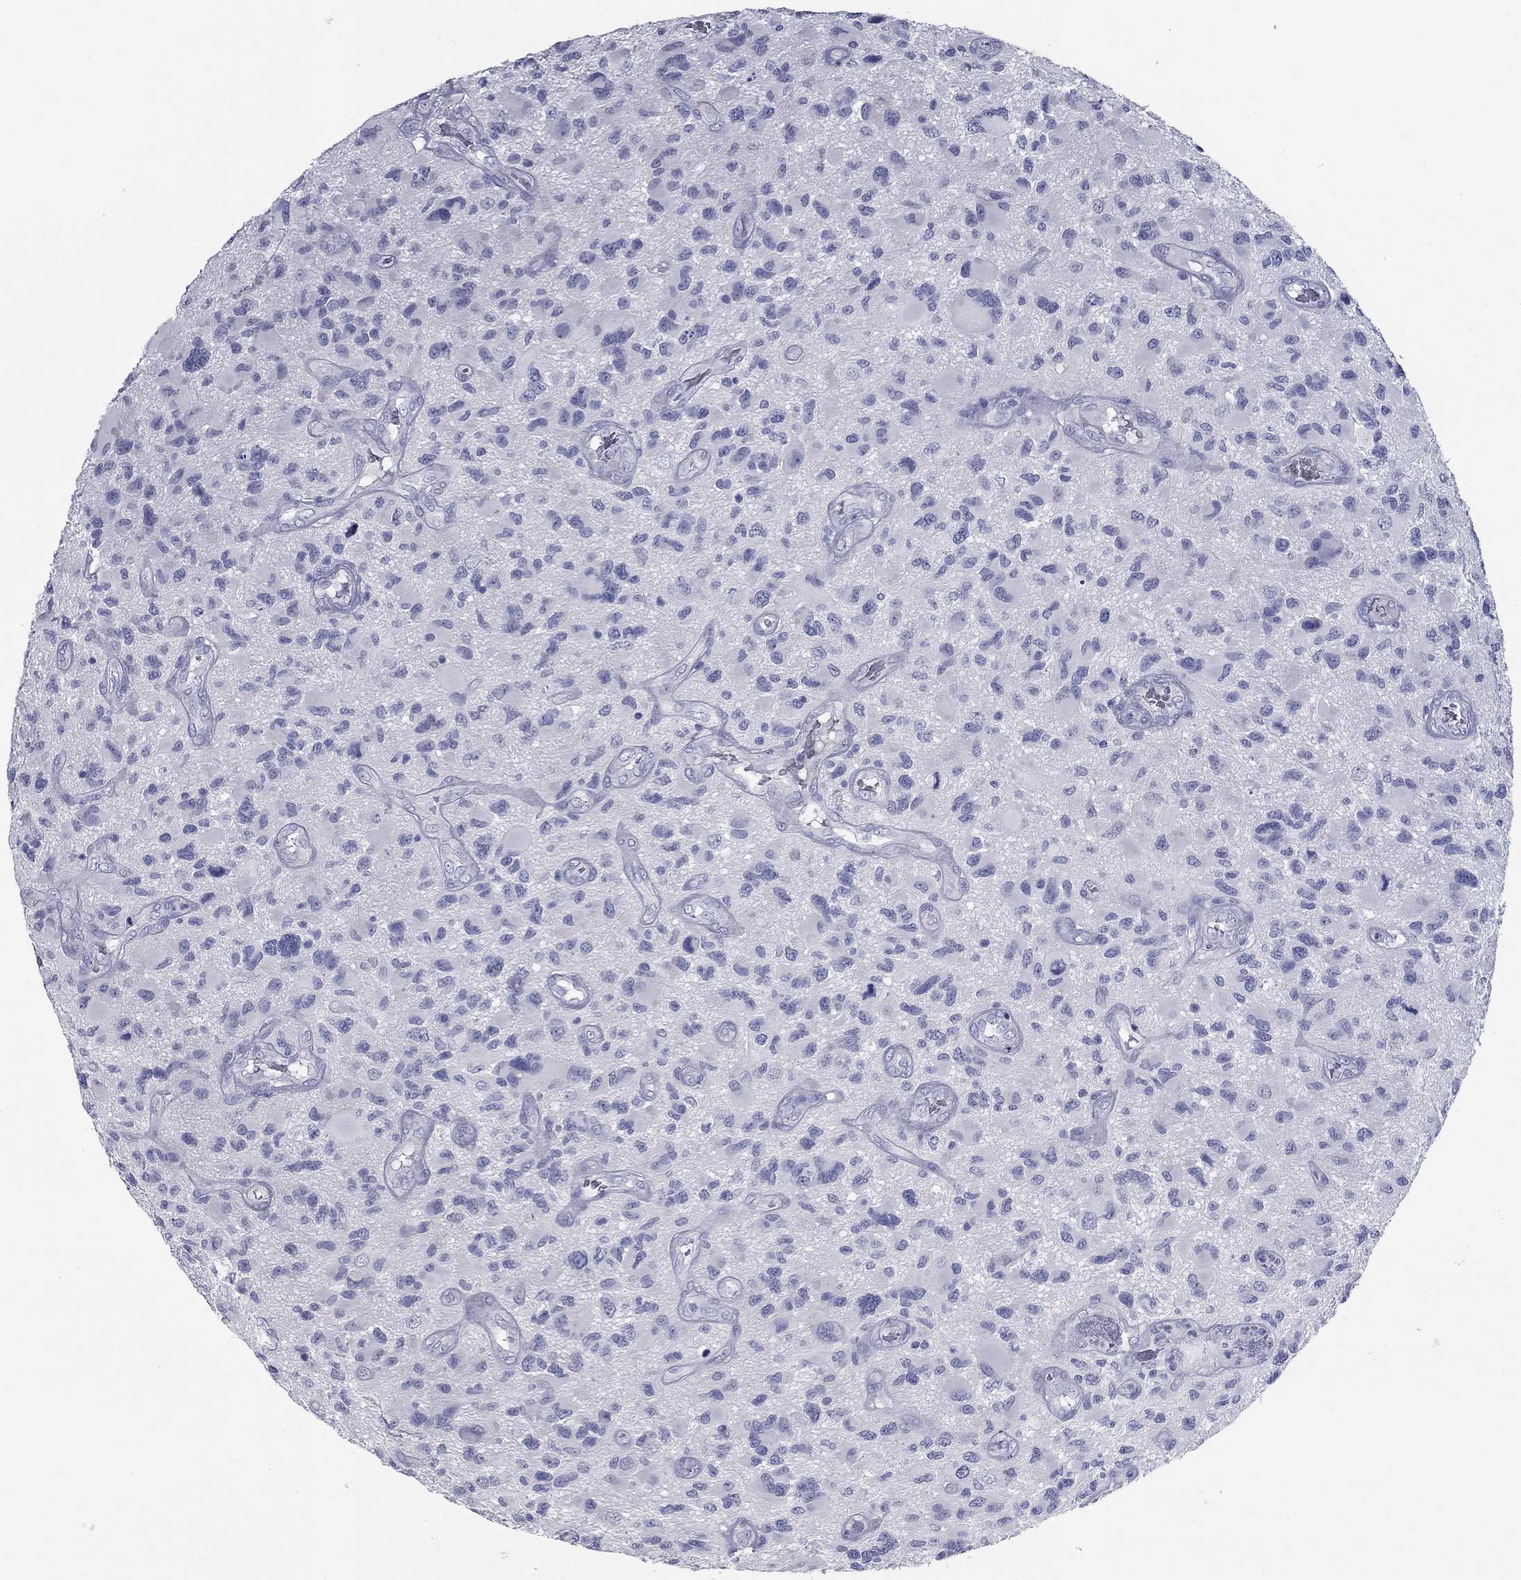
{"staining": {"intensity": "negative", "quantity": "none", "location": "none"}, "tissue": "glioma", "cell_type": "Tumor cells", "image_type": "cancer", "snomed": [{"axis": "morphology", "description": "Glioma, malignant, NOS"}, {"axis": "morphology", "description": "Glioma, malignant, High grade"}, {"axis": "topography", "description": "Brain"}], "caption": "Immunohistochemistry (IHC) micrograph of neoplastic tissue: high-grade glioma (malignant) stained with DAB exhibits no significant protein expression in tumor cells. (Immunohistochemistry (IHC), brightfield microscopy, high magnification).", "gene": "KIRREL2", "patient": {"sex": "female", "age": 71}}